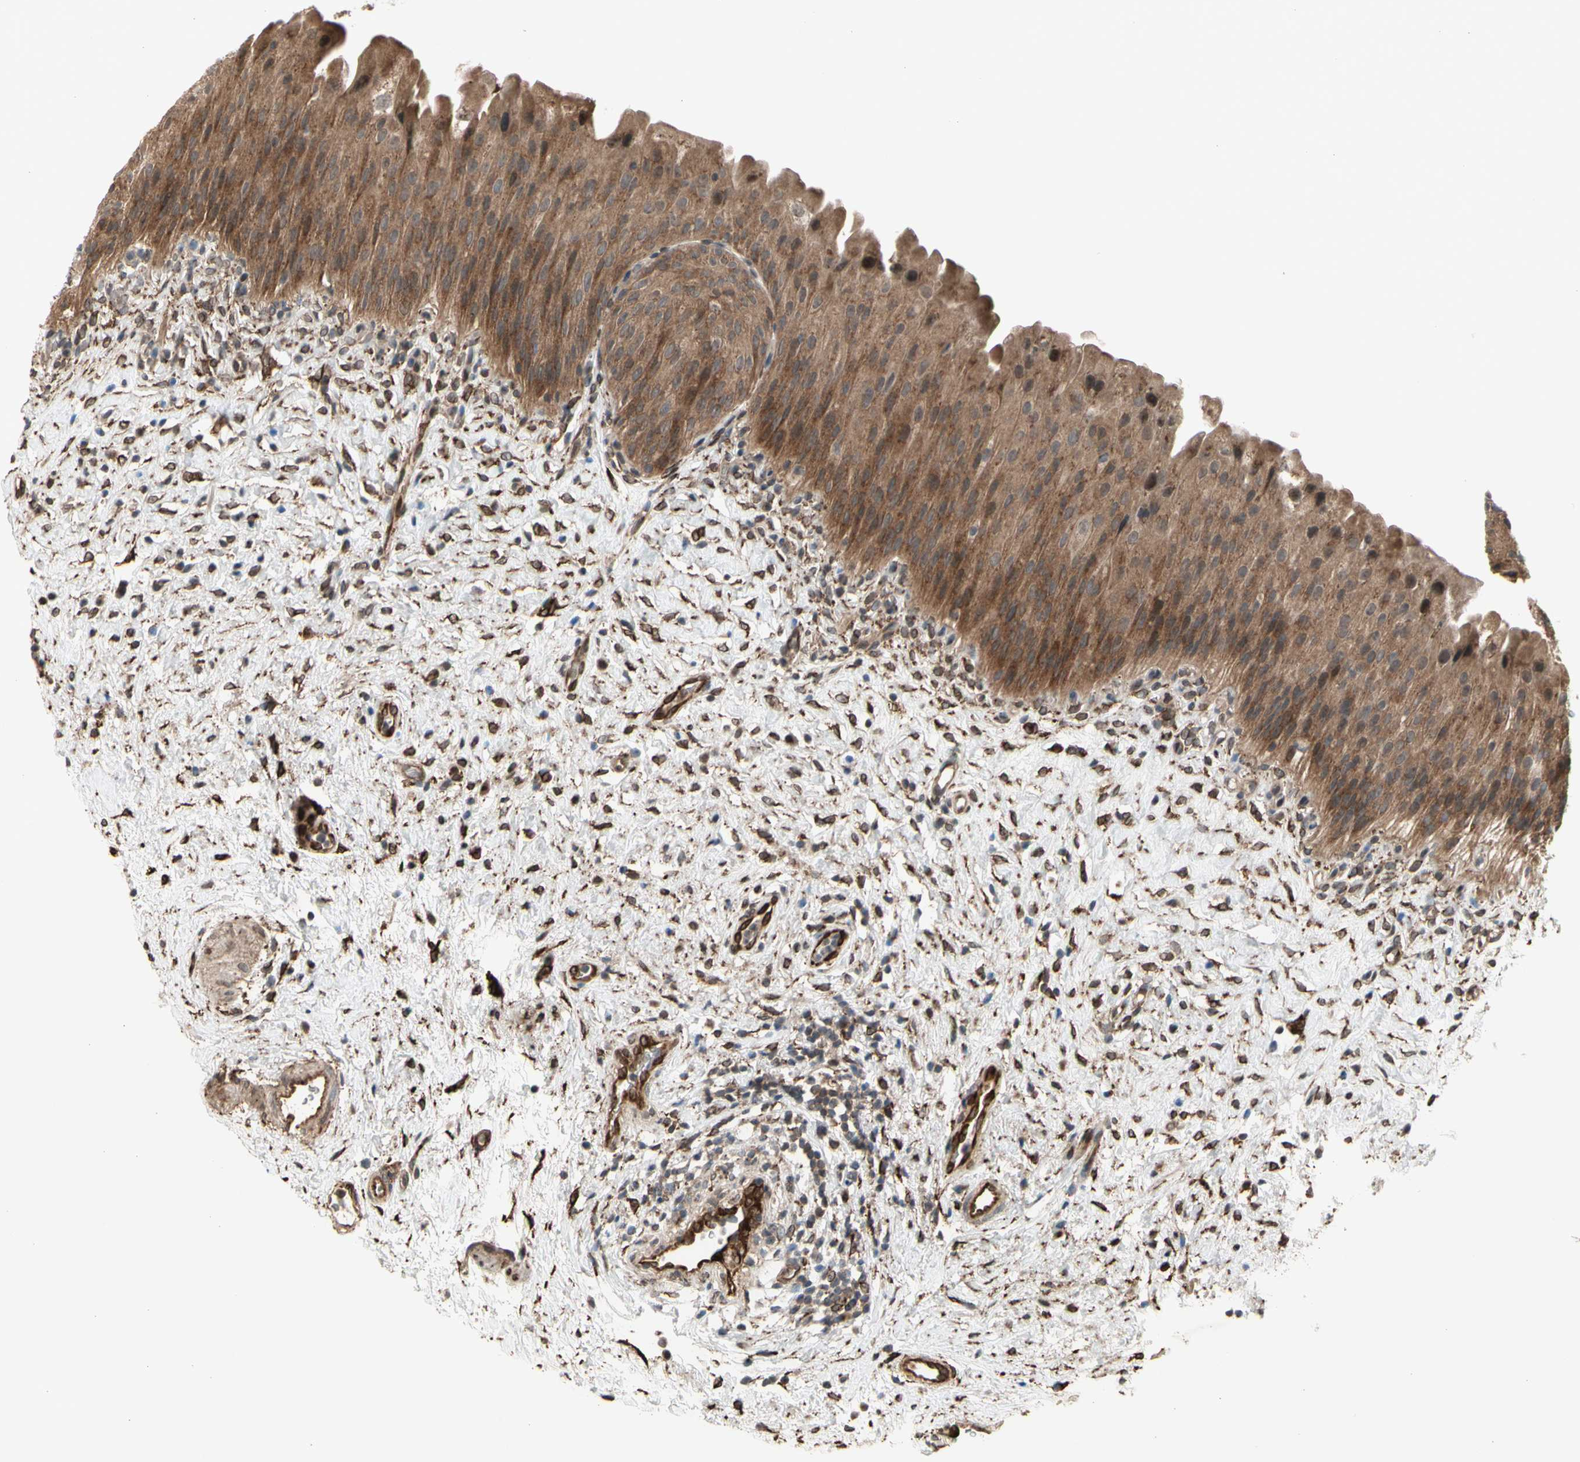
{"staining": {"intensity": "moderate", "quantity": ">75%", "location": "cytoplasmic/membranous"}, "tissue": "urinary bladder", "cell_type": "Urothelial cells", "image_type": "normal", "snomed": [{"axis": "morphology", "description": "Normal tissue, NOS"}, {"axis": "morphology", "description": "Urothelial carcinoma, High grade"}, {"axis": "topography", "description": "Urinary bladder"}], "caption": "Moderate cytoplasmic/membranous staining for a protein is identified in about >75% of urothelial cells of unremarkable urinary bladder using immunohistochemistry.", "gene": "SLC39A9", "patient": {"sex": "male", "age": 46}}